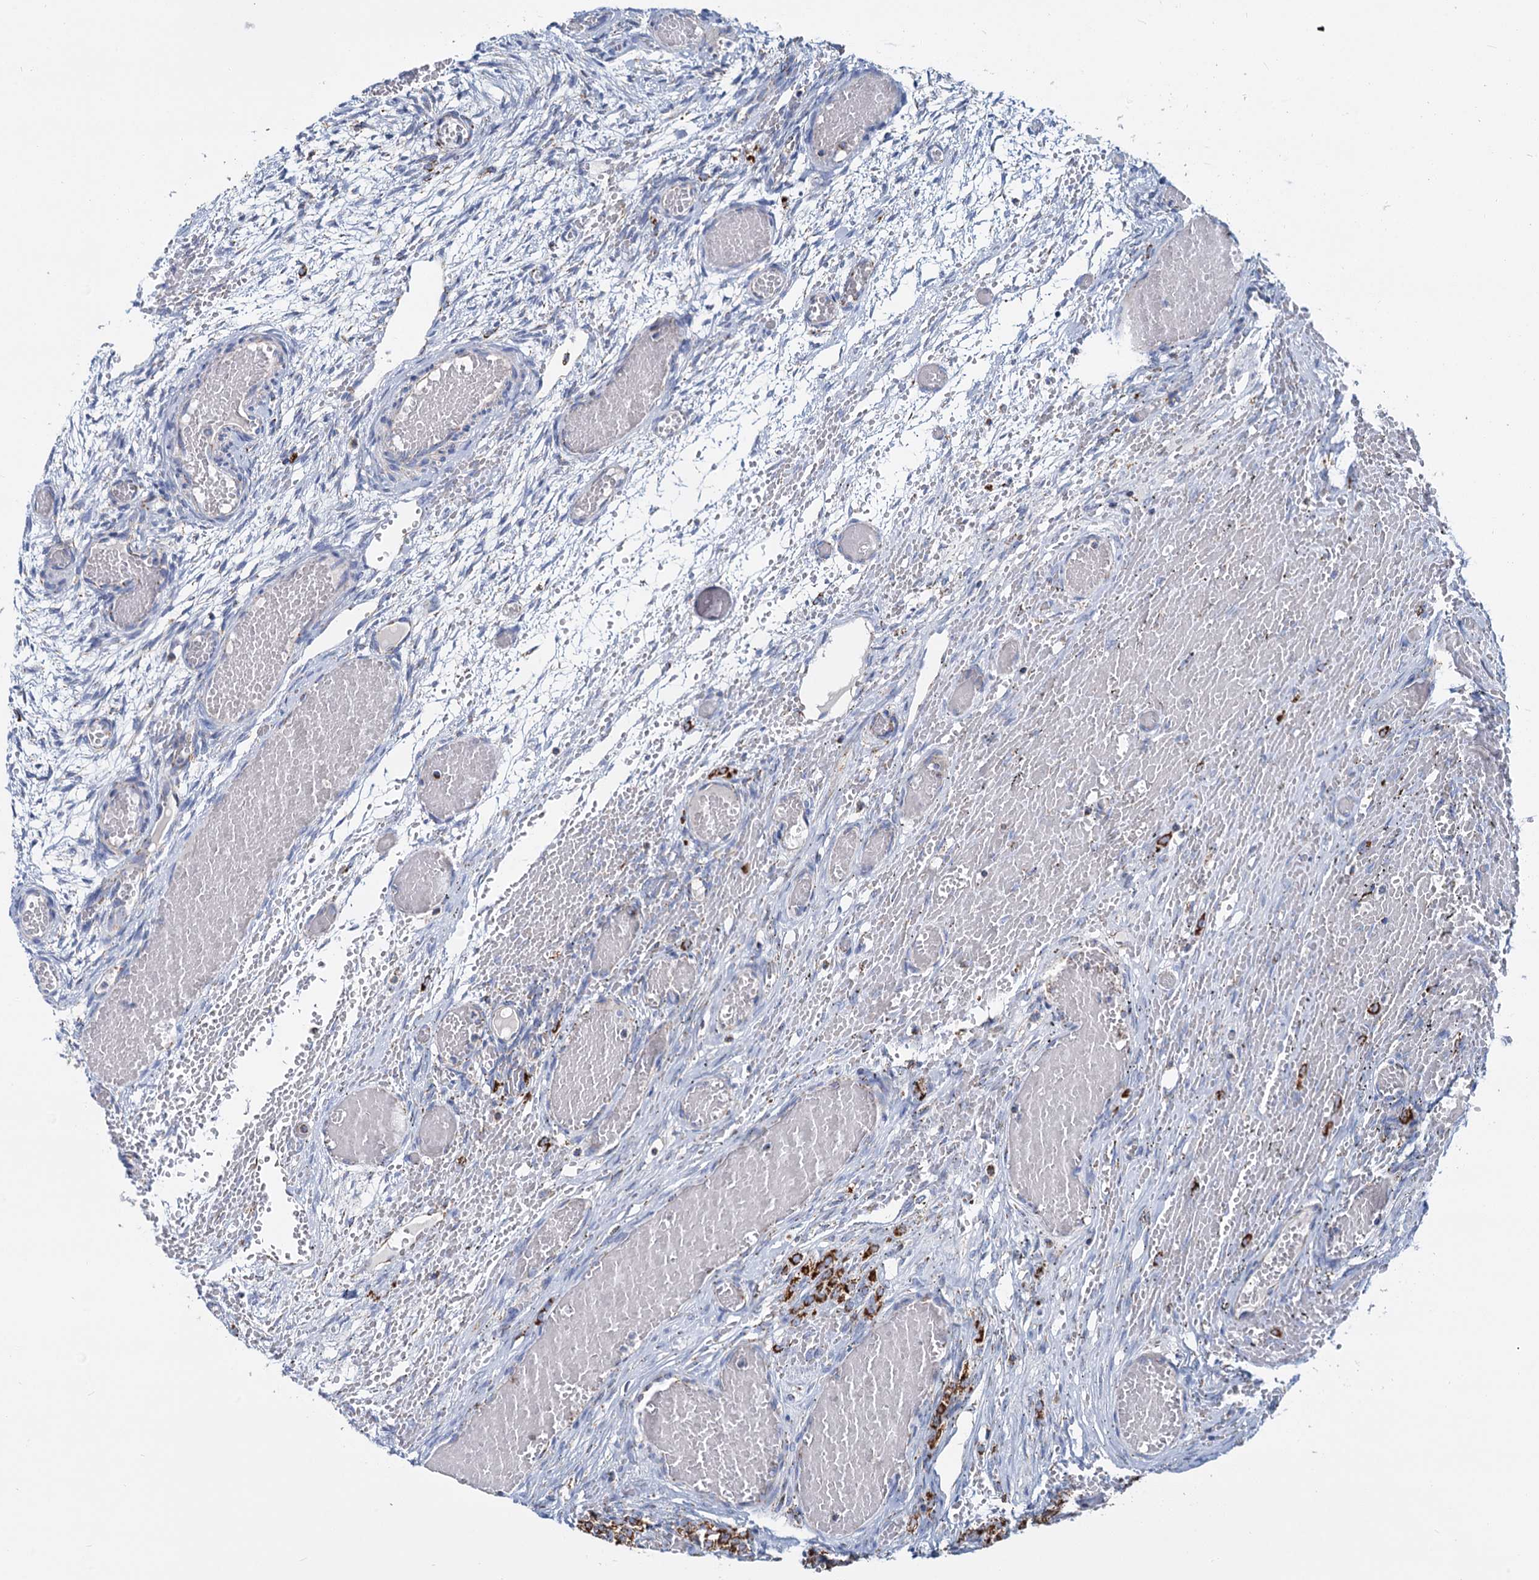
{"staining": {"intensity": "moderate", "quantity": ">75%", "location": "cytoplasmic/membranous"}, "tissue": "ovary", "cell_type": "Follicle cells", "image_type": "normal", "snomed": [{"axis": "morphology", "description": "Adenocarcinoma, NOS"}, {"axis": "topography", "description": "Endometrium"}], "caption": "Moderate cytoplasmic/membranous expression for a protein is present in about >75% of follicle cells of benign ovary using immunohistochemistry (IHC).", "gene": "CCP110", "patient": {"sex": "female", "age": 32}}